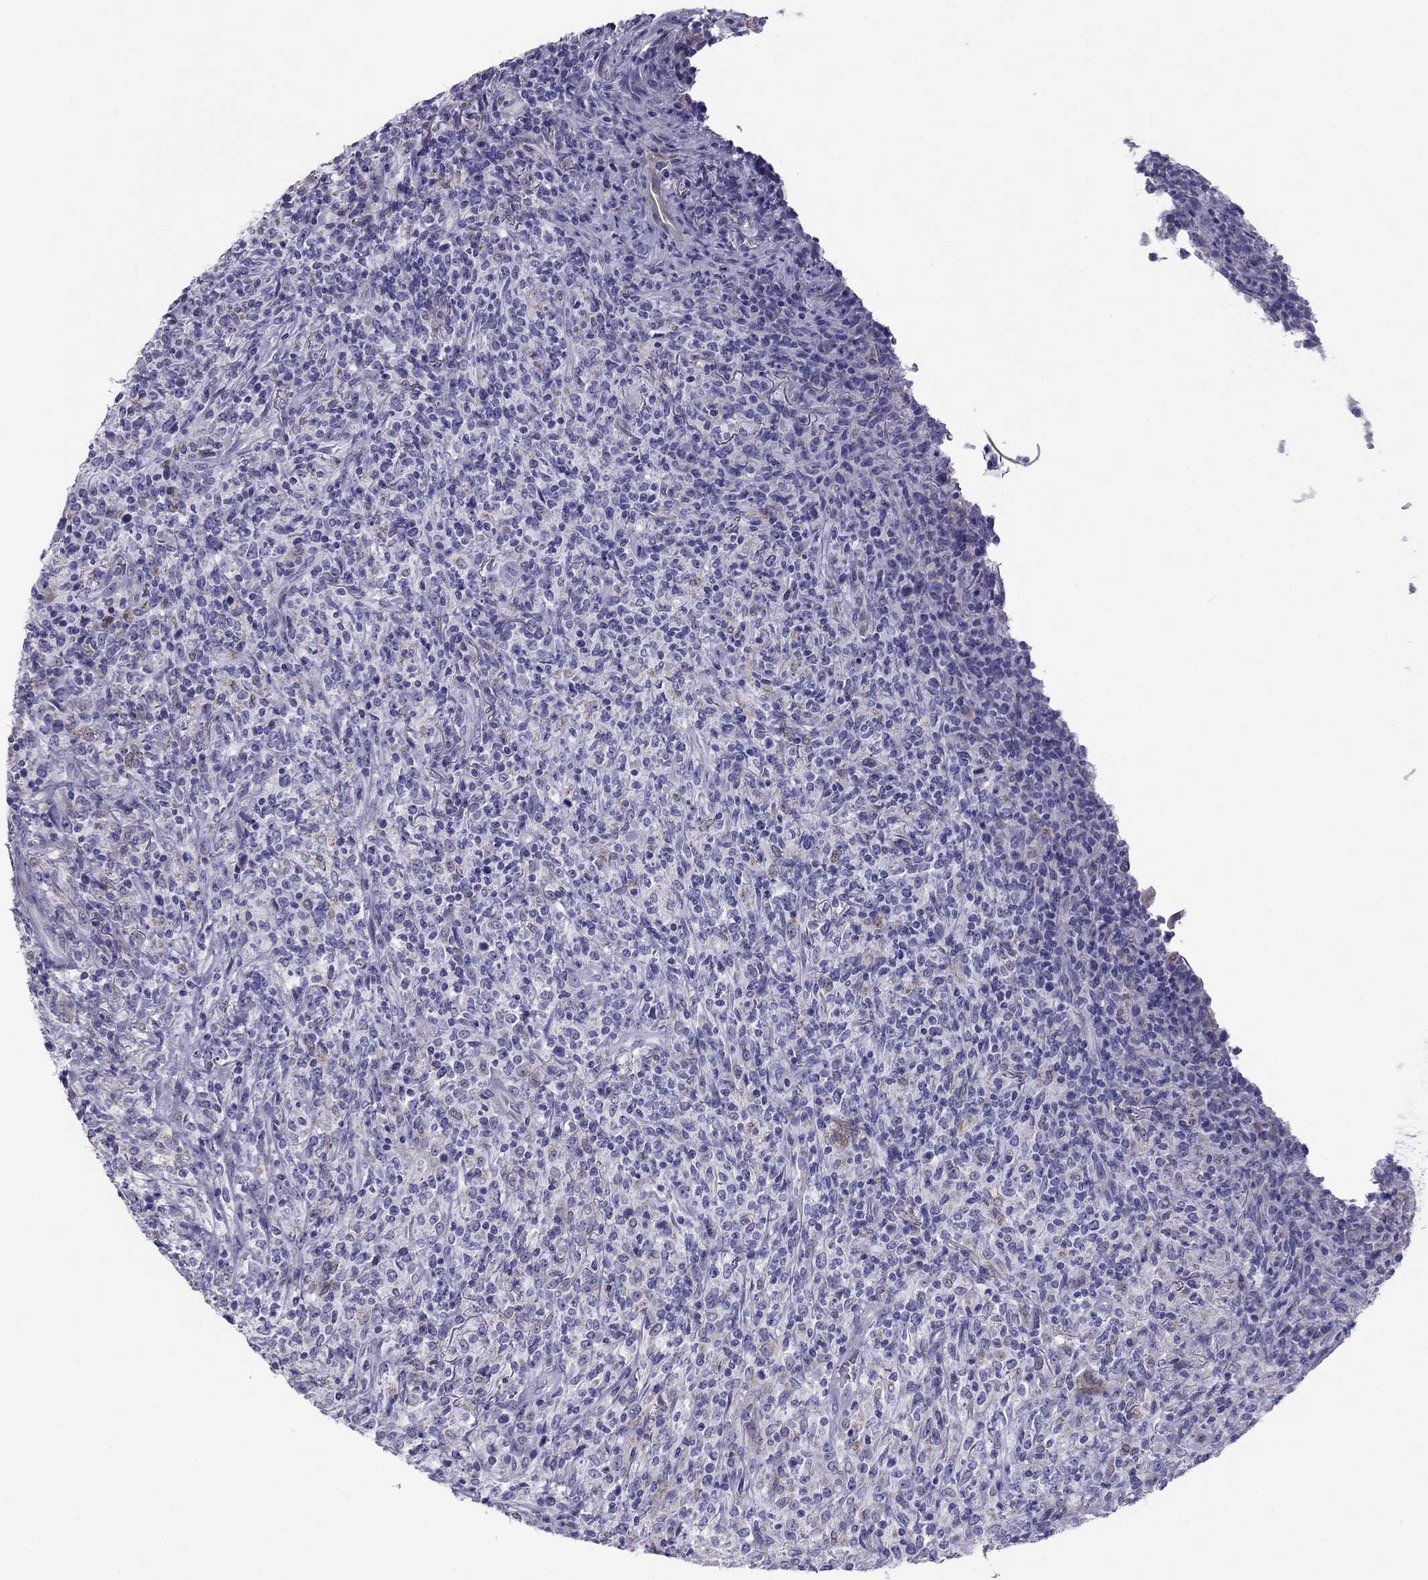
{"staining": {"intensity": "negative", "quantity": "none", "location": "none"}, "tissue": "lymphoma", "cell_type": "Tumor cells", "image_type": "cancer", "snomed": [{"axis": "morphology", "description": "Malignant lymphoma, non-Hodgkin's type, High grade"}, {"axis": "topography", "description": "Lung"}], "caption": "This histopathology image is of lymphoma stained with immunohistochemistry (IHC) to label a protein in brown with the nuclei are counter-stained blue. There is no staining in tumor cells.", "gene": "MAEL", "patient": {"sex": "male", "age": 79}}